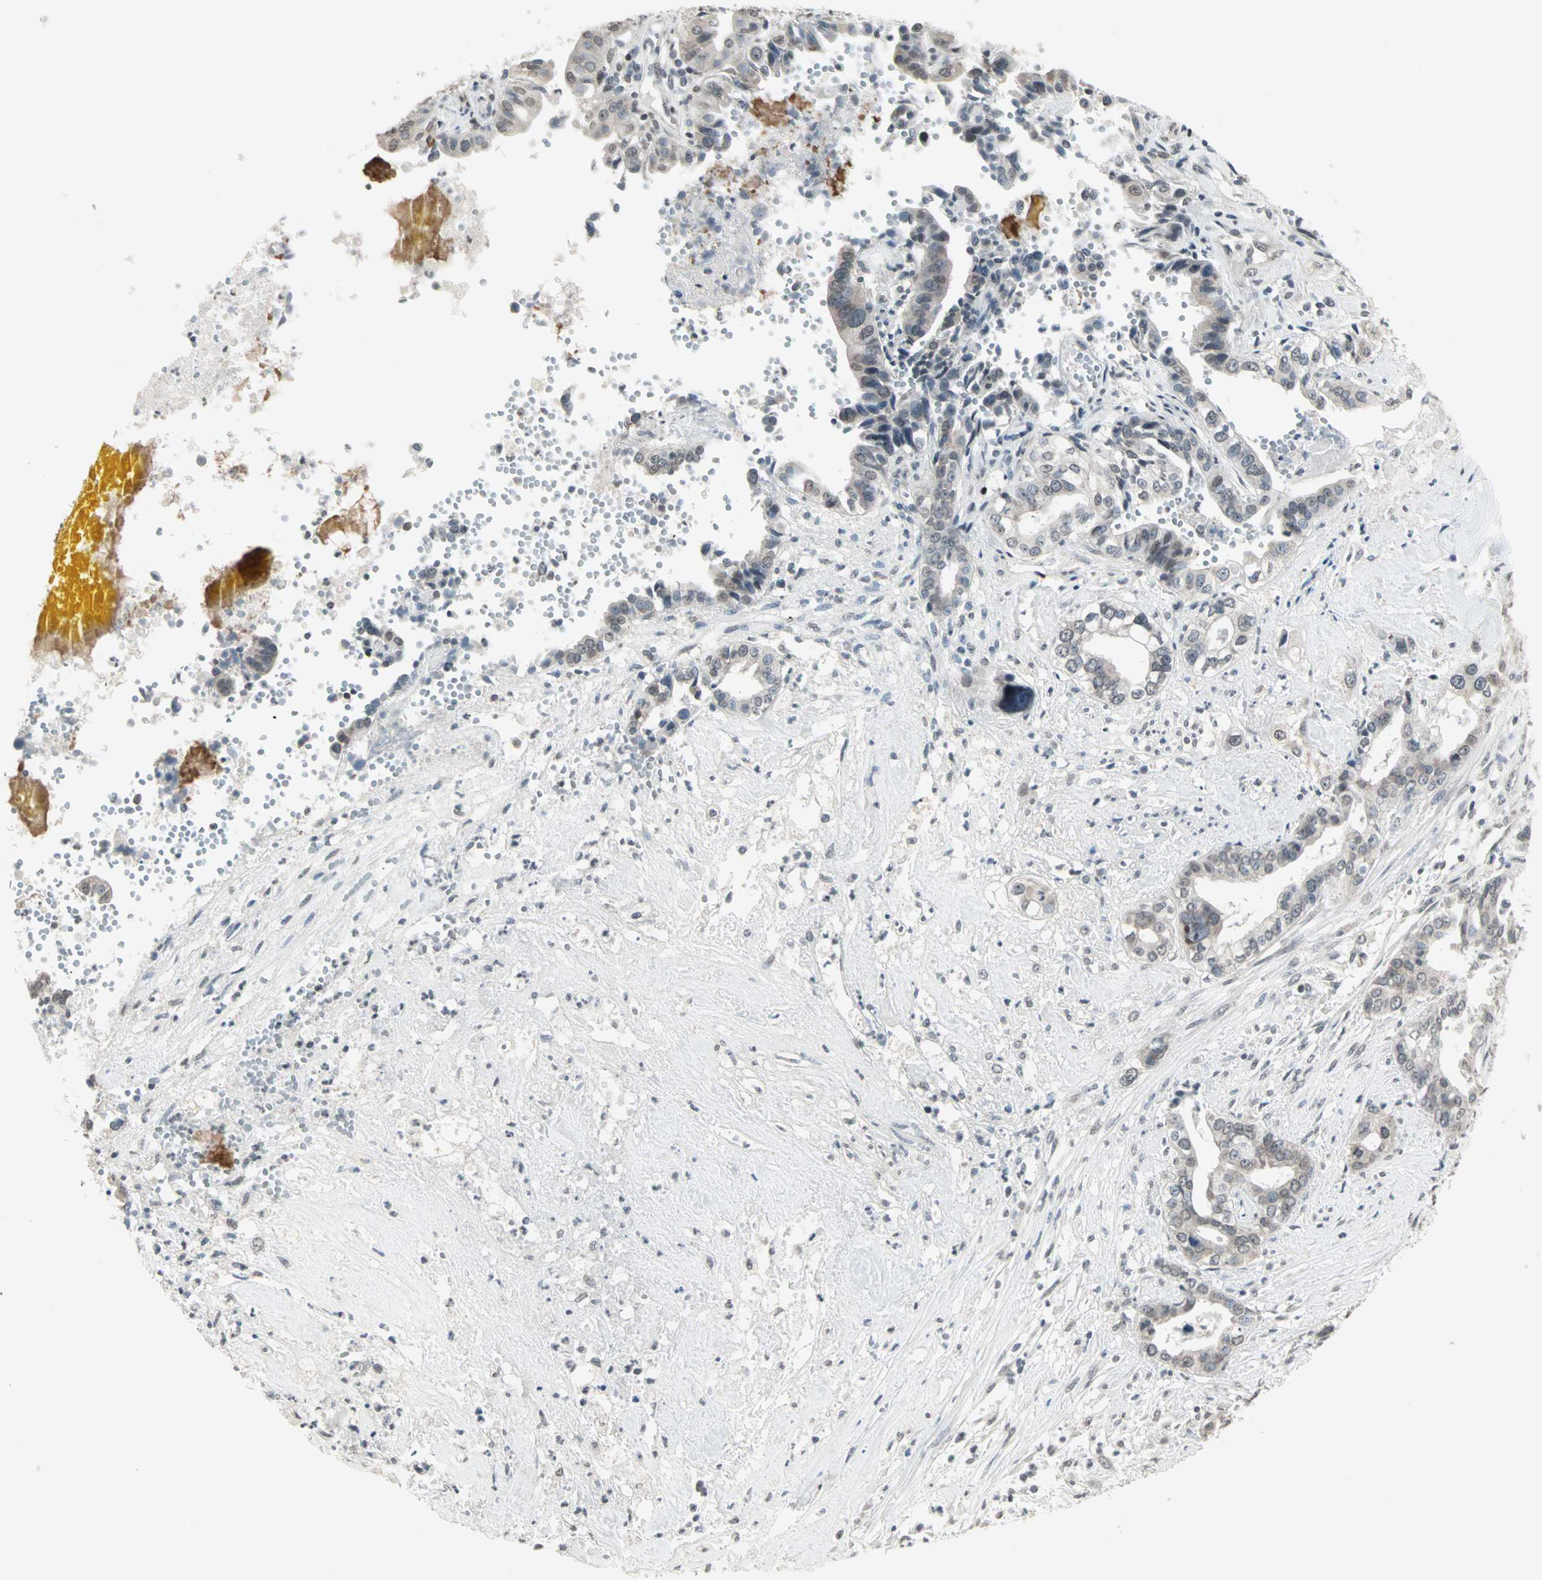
{"staining": {"intensity": "weak", "quantity": "<25%", "location": "cytoplasmic/membranous"}, "tissue": "liver cancer", "cell_type": "Tumor cells", "image_type": "cancer", "snomed": [{"axis": "morphology", "description": "Cholangiocarcinoma"}, {"axis": "topography", "description": "Liver"}], "caption": "Tumor cells are negative for protein expression in human liver cancer.", "gene": "CBLC", "patient": {"sex": "female", "age": 61}}